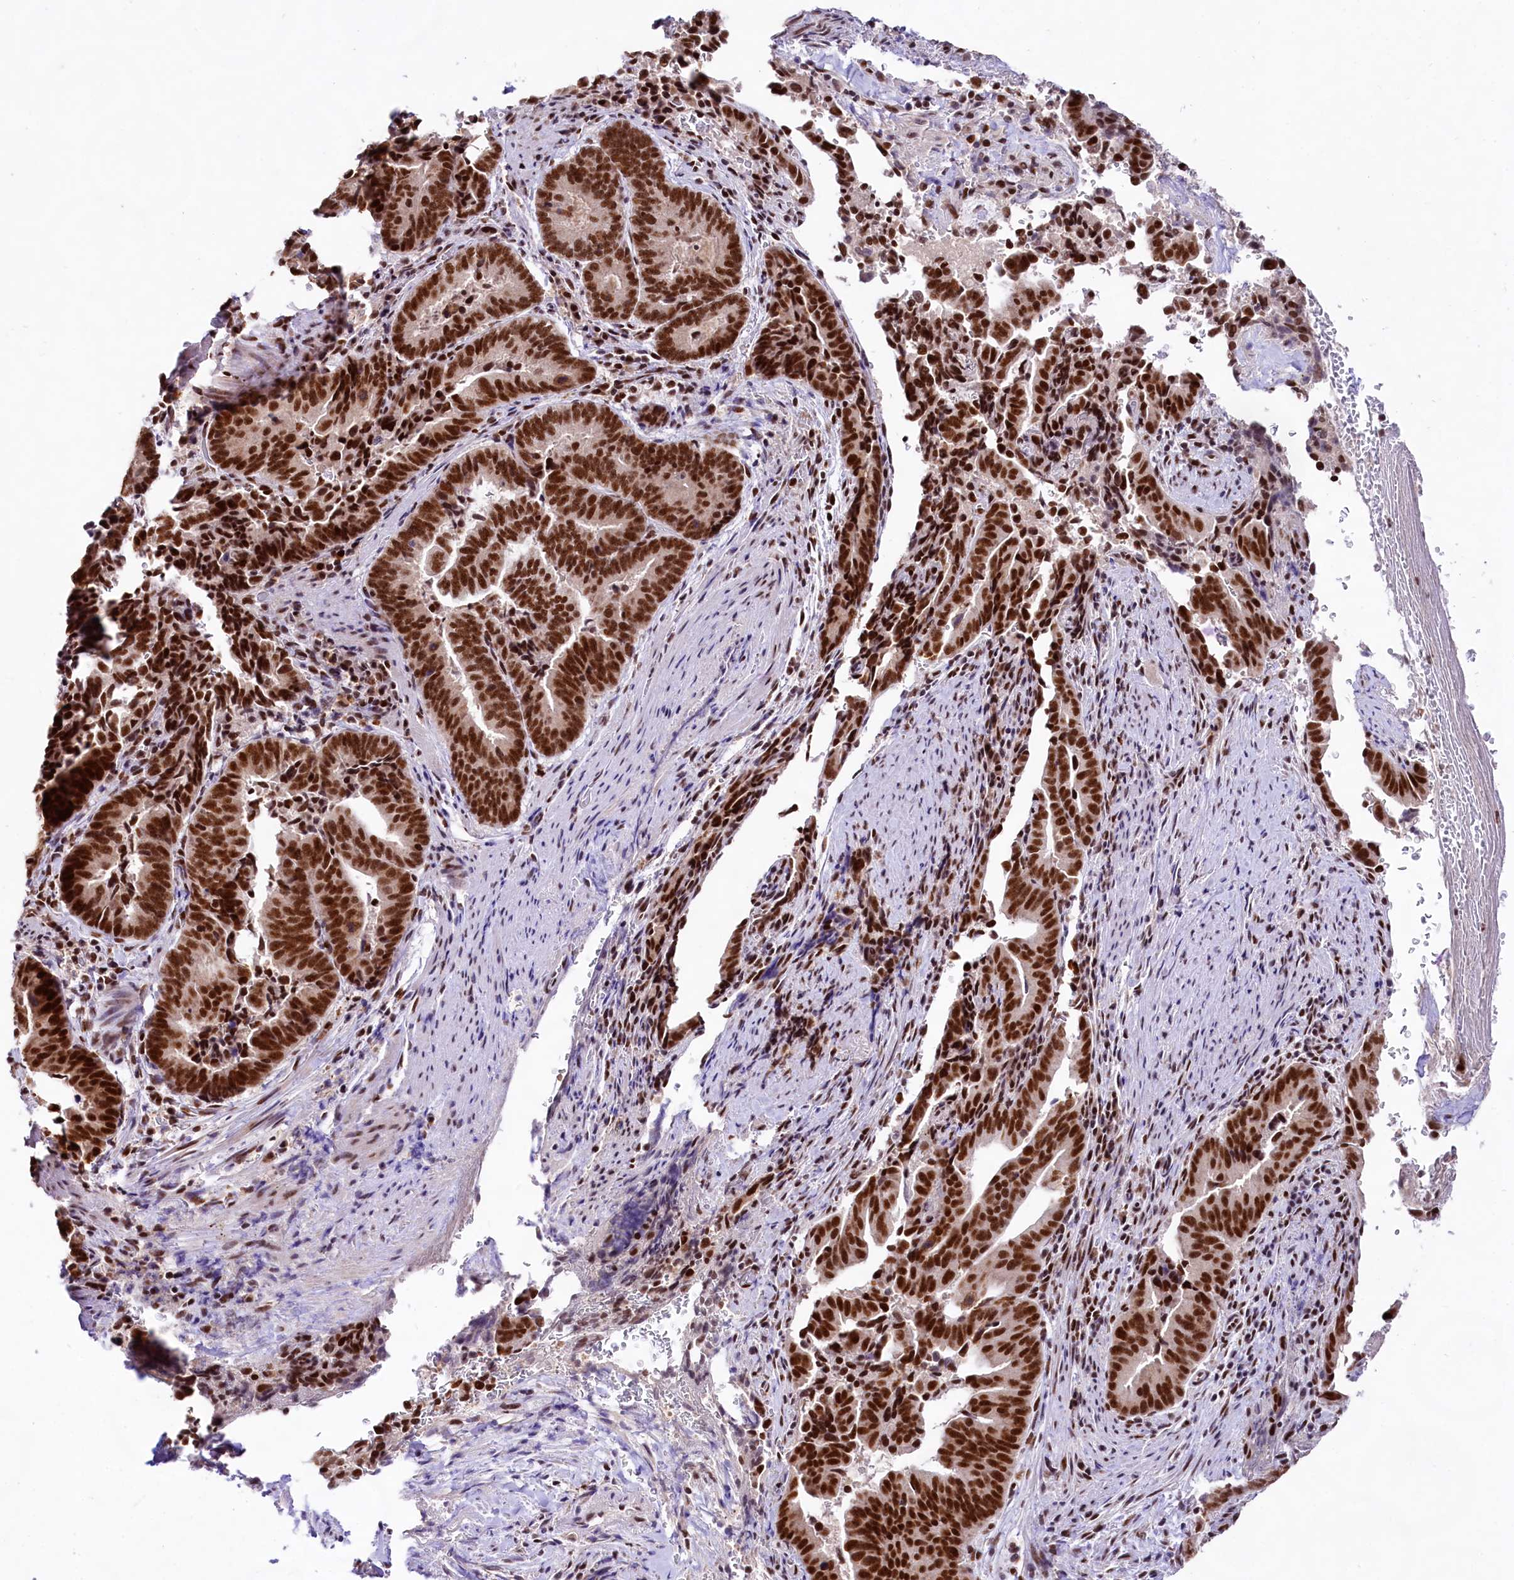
{"staining": {"intensity": "strong", "quantity": ">75%", "location": "nuclear"}, "tissue": "pancreatic cancer", "cell_type": "Tumor cells", "image_type": "cancer", "snomed": [{"axis": "morphology", "description": "Adenocarcinoma, NOS"}, {"axis": "topography", "description": "Pancreas"}], "caption": "Protein expression analysis of adenocarcinoma (pancreatic) exhibits strong nuclear staining in about >75% of tumor cells. (DAB (3,3'-diaminobenzidine) IHC, brown staining for protein, blue staining for nuclei).", "gene": "HIRA", "patient": {"sex": "female", "age": 63}}